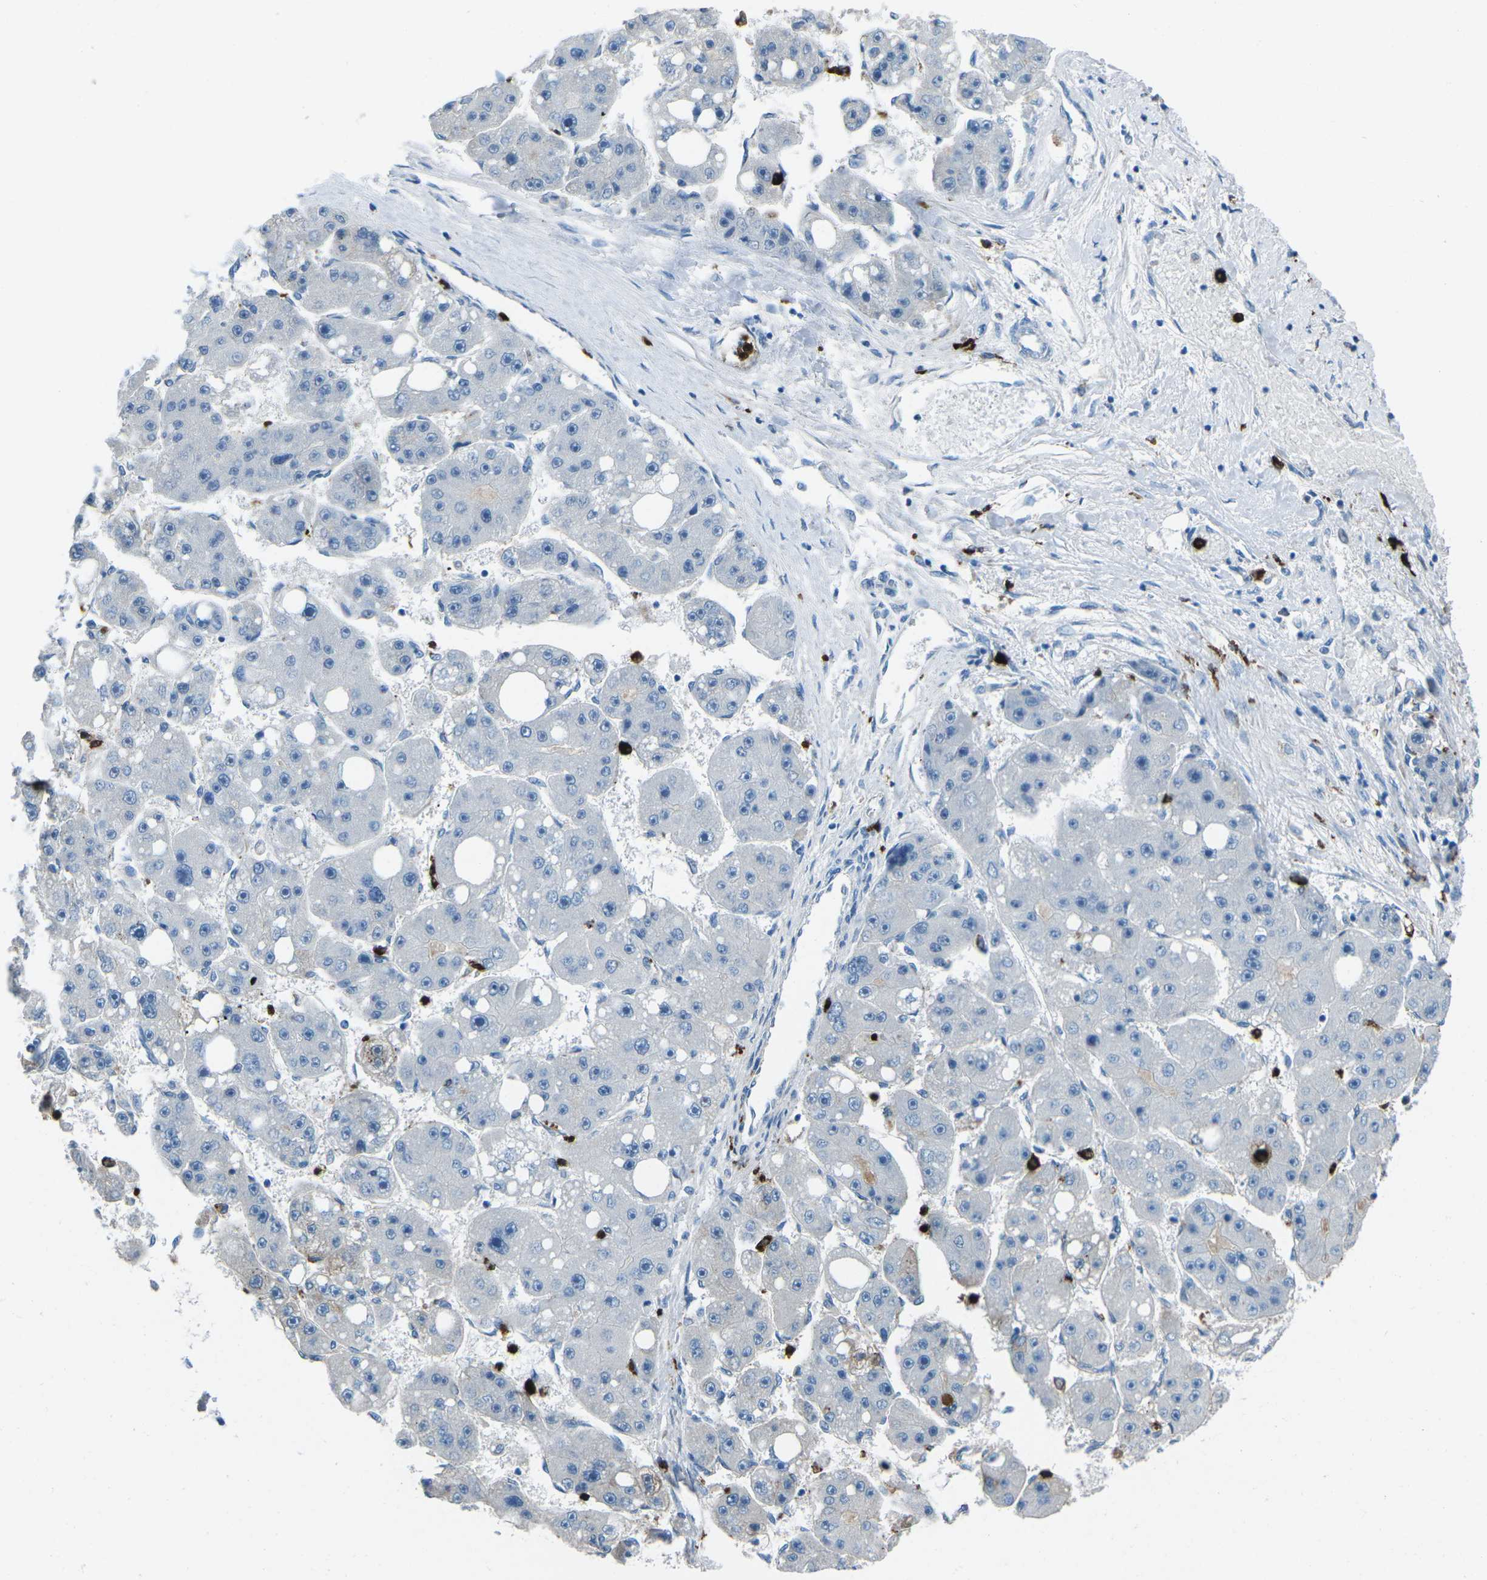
{"staining": {"intensity": "negative", "quantity": "none", "location": "none"}, "tissue": "liver cancer", "cell_type": "Tumor cells", "image_type": "cancer", "snomed": [{"axis": "morphology", "description": "Carcinoma, Hepatocellular, NOS"}, {"axis": "topography", "description": "Liver"}], "caption": "The immunohistochemistry (IHC) histopathology image has no significant positivity in tumor cells of liver cancer (hepatocellular carcinoma) tissue.", "gene": "FCN1", "patient": {"sex": "female", "age": 61}}